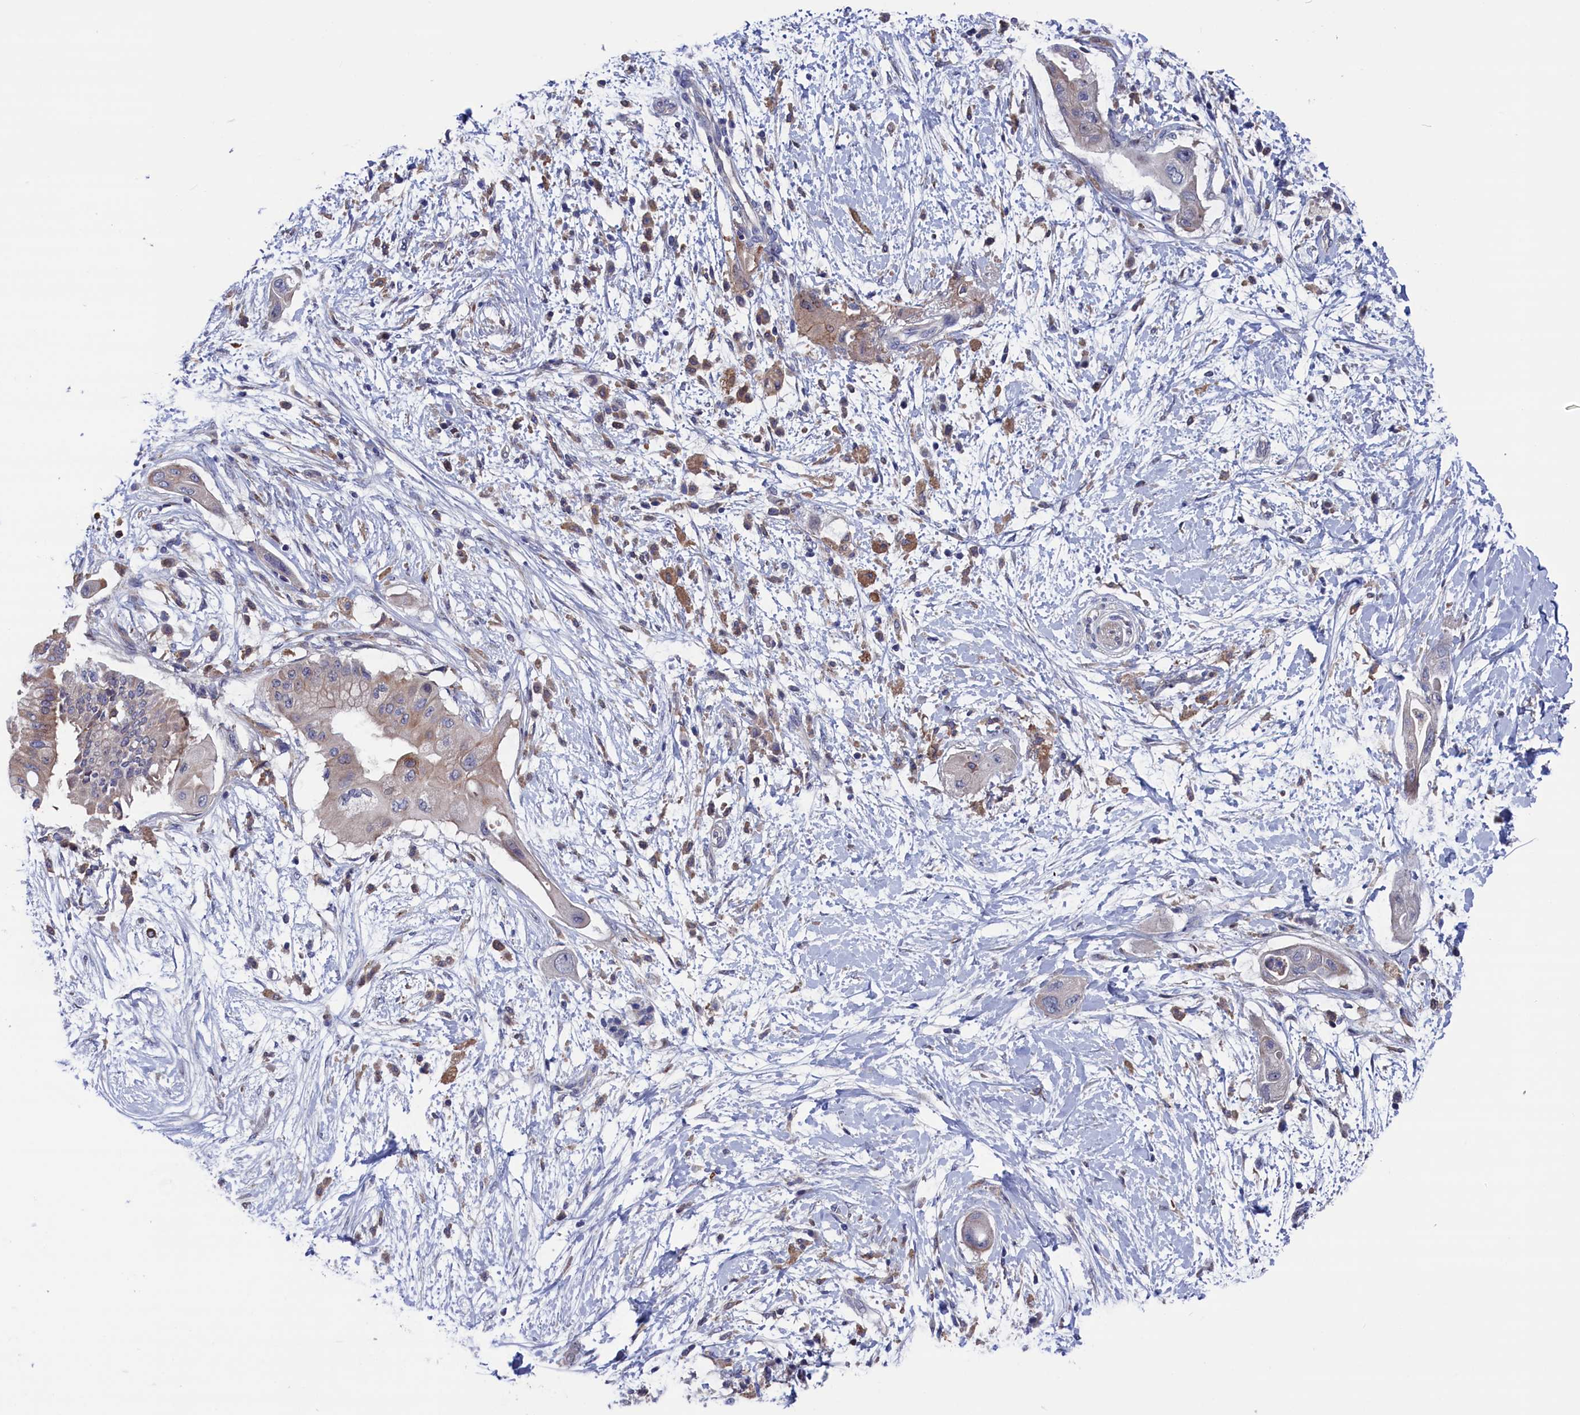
{"staining": {"intensity": "weak", "quantity": "25%-75%", "location": "cytoplasmic/membranous"}, "tissue": "pancreatic cancer", "cell_type": "Tumor cells", "image_type": "cancer", "snomed": [{"axis": "morphology", "description": "Adenocarcinoma, NOS"}, {"axis": "topography", "description": "Pancreas"}], "caption": "Human pancreatic adenocarcinoma stained for a protein (brown) exhibits weak cytoplasmic/membranous positive staining in about 25%-75% of tumor cells.", "gene": "SPATA13", "patient": {"sex": "male", "age": 68}}